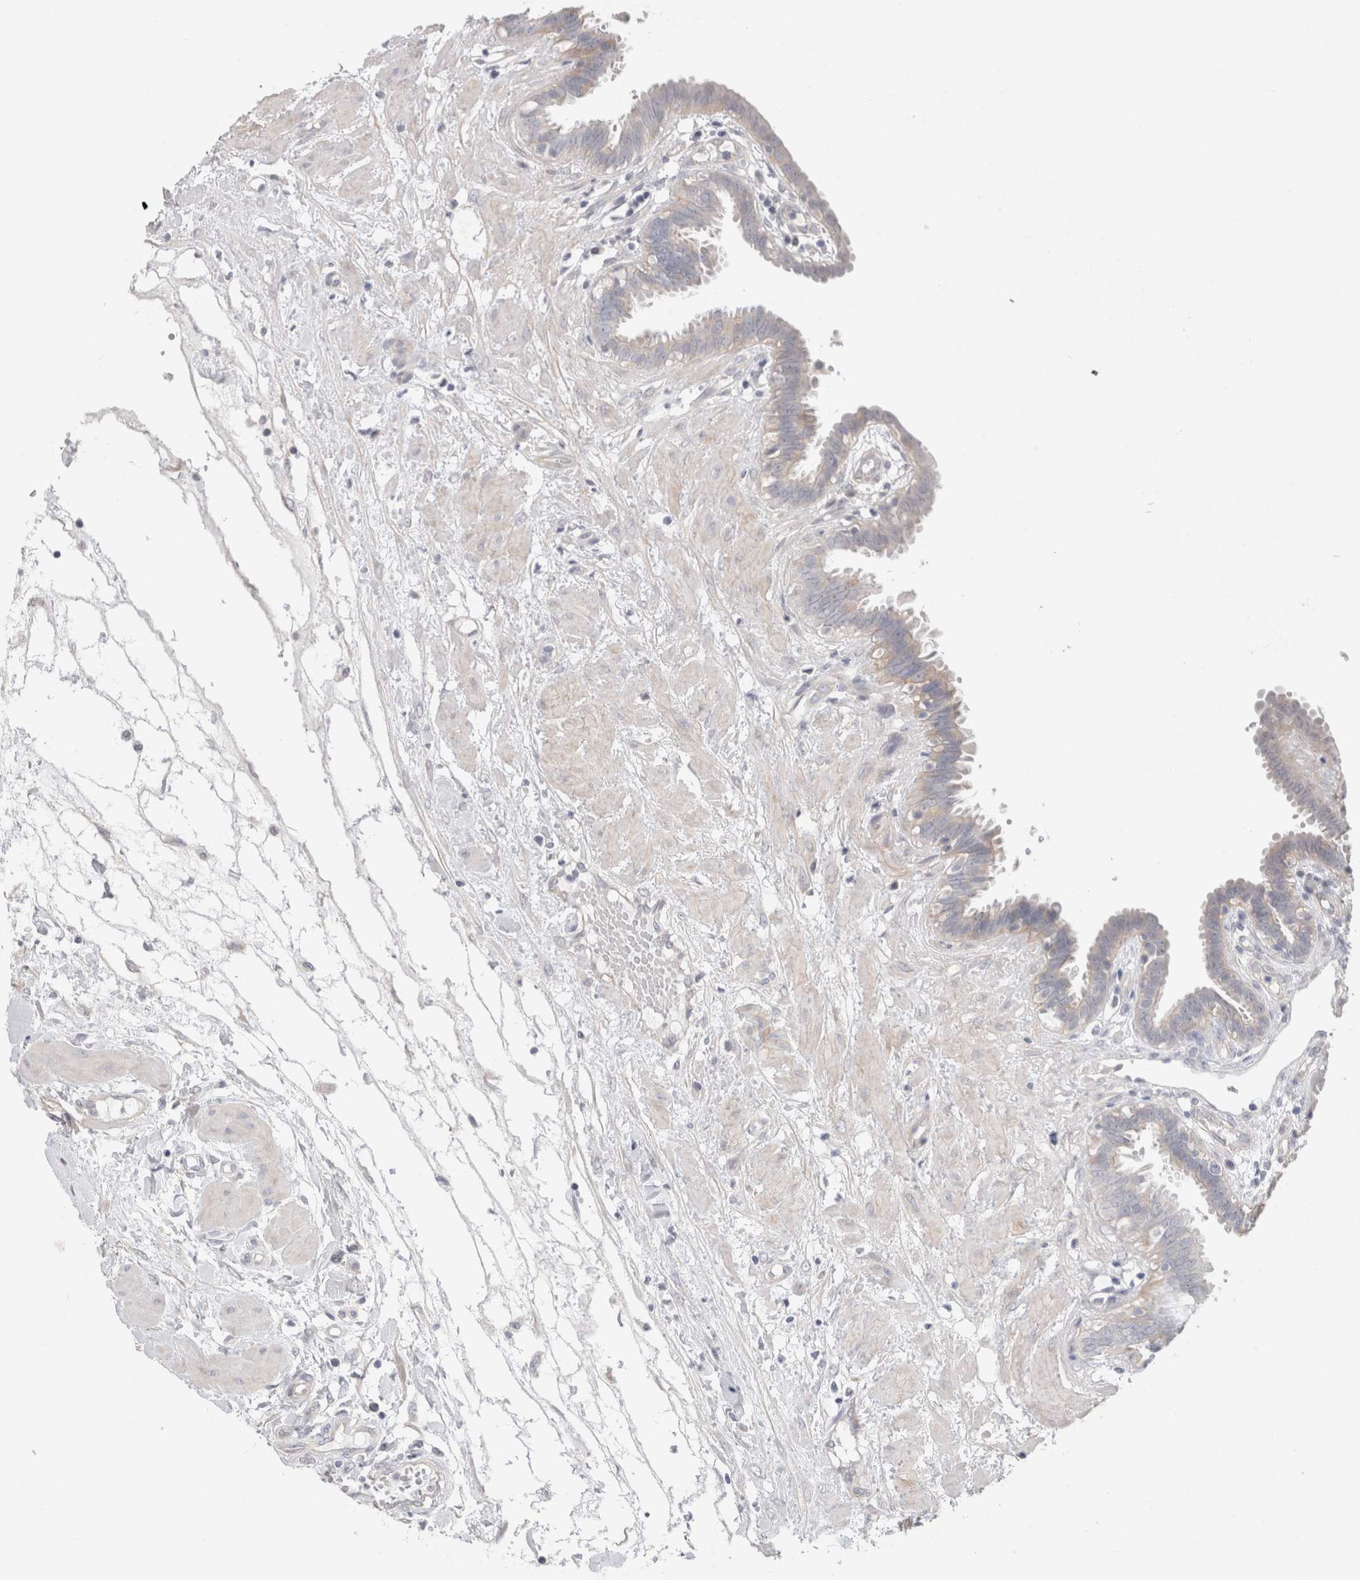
{"staining": {"intensity": "negative", "quantity": "none", "location": "none"}, "tissue": "fallopian tube", "cell_type": "Glandular cells", "image_type": "normal", "snomed": [{"axis": "morphology", "description": "Normal tissue, NOS"}, {"axis": "topography", "description": "Fallopian tube"}, {"axis": "topography", "description": "Placenta"}], "caption": "Image shows no protein expression in glandular cells of benign fallopian tube. (Brightfield microscopy of DAB IHC at high magnification).", "gene": "DMD", "patient": {"sex": "female", "age": 32}}